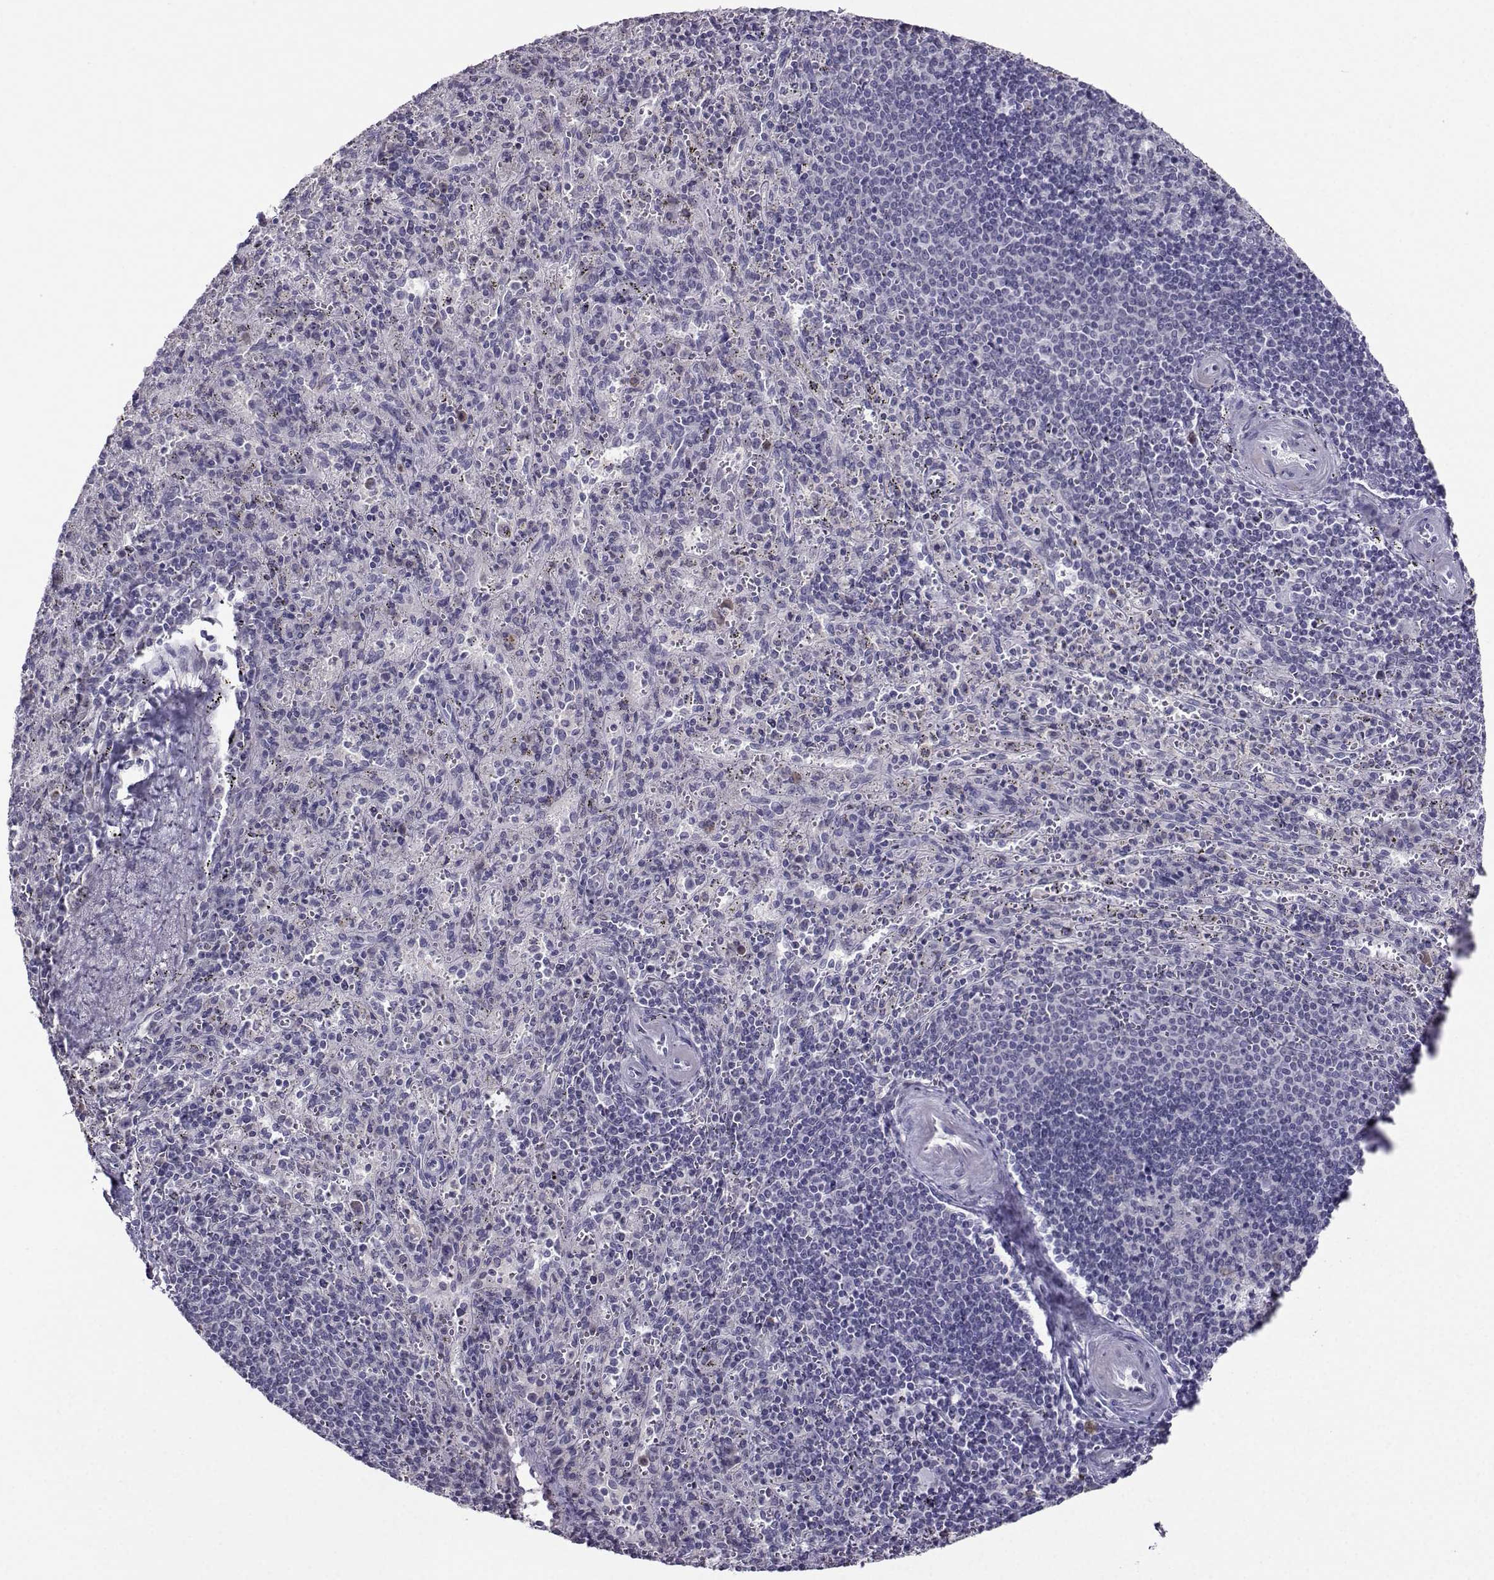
{"staining": {"intensity": "negative", "quantity": "none", "location": "none"}, "tissue": "spleen", "cell_type": "Cells in red pulp", "image_type": "normal", "snomed": [{"axis": "morphology", "description": "Normal tissue, NOS"}, {"axis": "topography", "description": "Spleen"}], "caption": "This is an immunohistochemistry image of benign human spleen. There is no positivity in cells in red pulp.", "gene": "CRYBB1", "patient": {"sex": "male", "age": 57}}